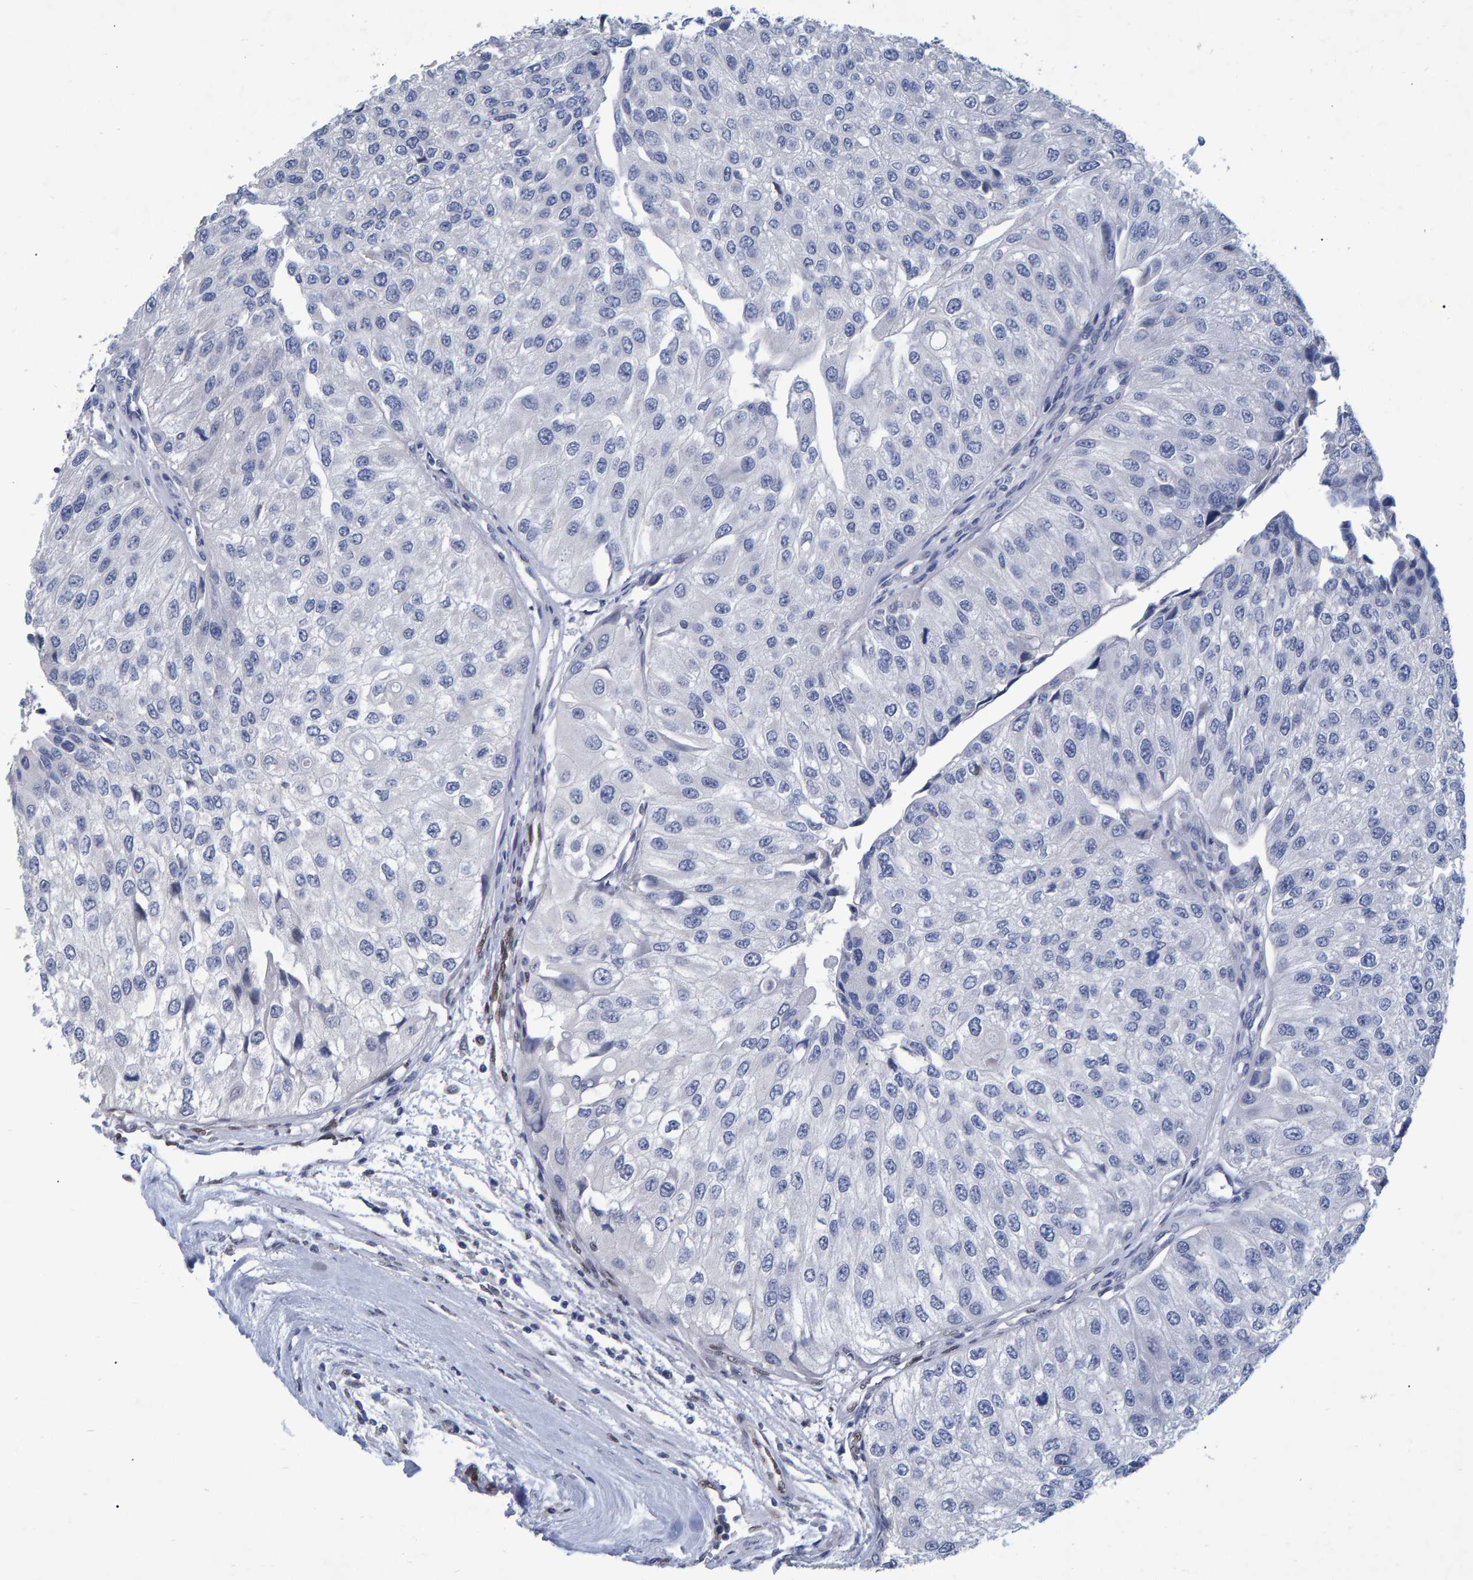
{"staining": {"intensity": "negative", "quantity": "none", "location": "none"}, "tissue": "urothelial cancer", "cell_type": "Tumor cells", "image_type": "cancer", "snomed": [{"axis": "morphology", "description": "Urothelial carcinoma, High grade"}, {"axis": "topography", "description": "Kidney"}, {"axis": "topography", "description": "Urinary bladder"}], "caption": "Urothelial cancer was stained to show a protein in brown. There is no significant expression in tumor cells.", "gene": "QKI", "patient": {"sex": "male", "age": 77}}